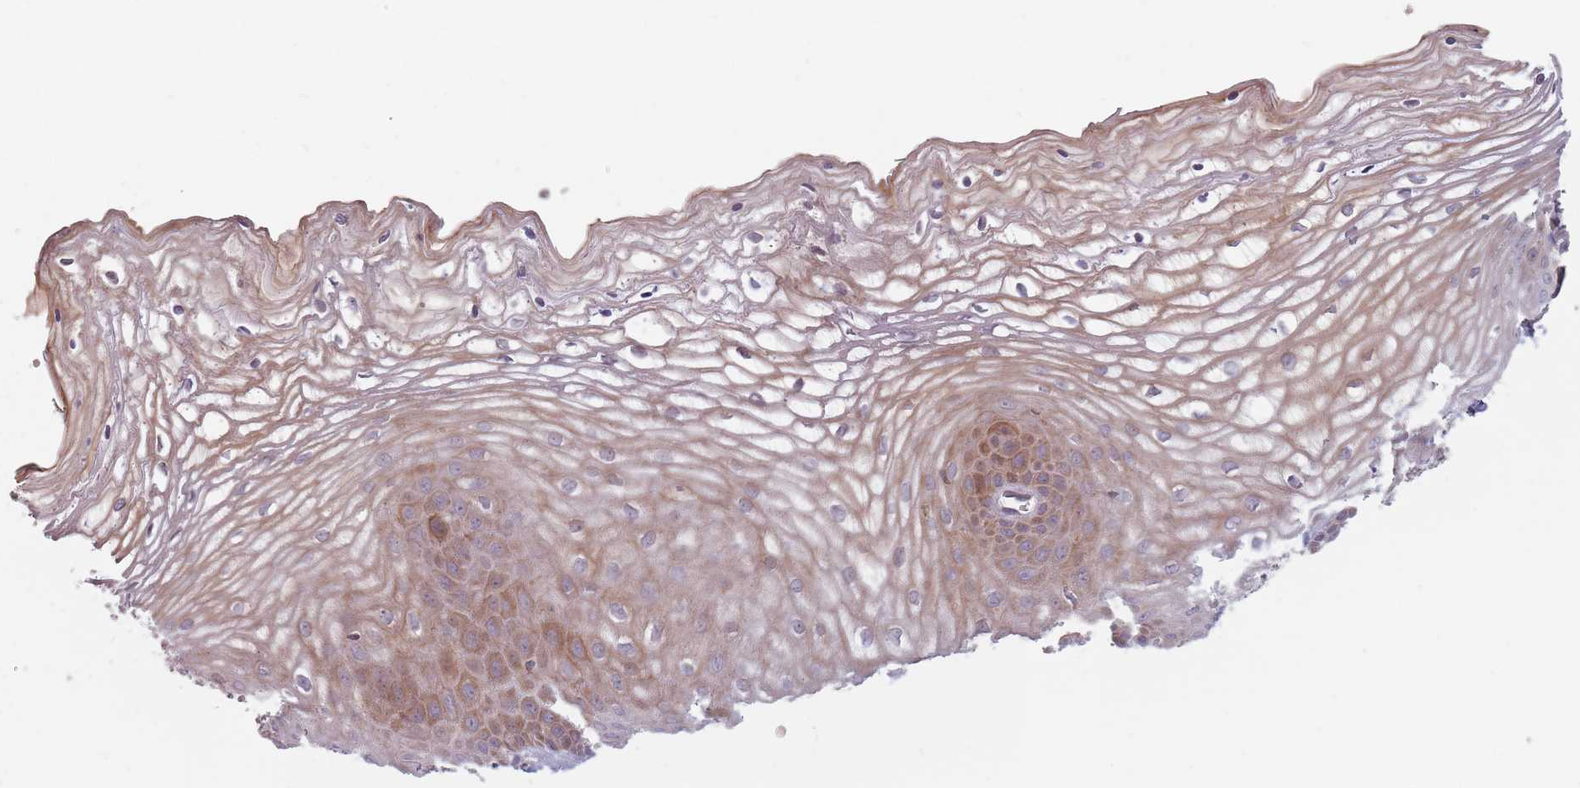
{"staining": {"intensity": "strong", "quantity": "25%-75%", "location": "cytoplasmic/membranous"}, "tissue": "vagina", "cell_type": "Squamous epithelial cells", "image_type": "normal", "snomed": [{"axis": "morphology", "description": "Normal tissue, NOS"}, {"axis": "topography", "description": "Vagina"}, {"axis": "topography", "description": "Cervix"}], "caption": "Approximately 25%-75% of squamous epithelial cells in benign human vagina show strong cytoplasmic/membranous protein positivity as visualized by brown immunohistochemical staining.", "gene": "ADAL", "patient": {"sex": "female", "age": 40}}